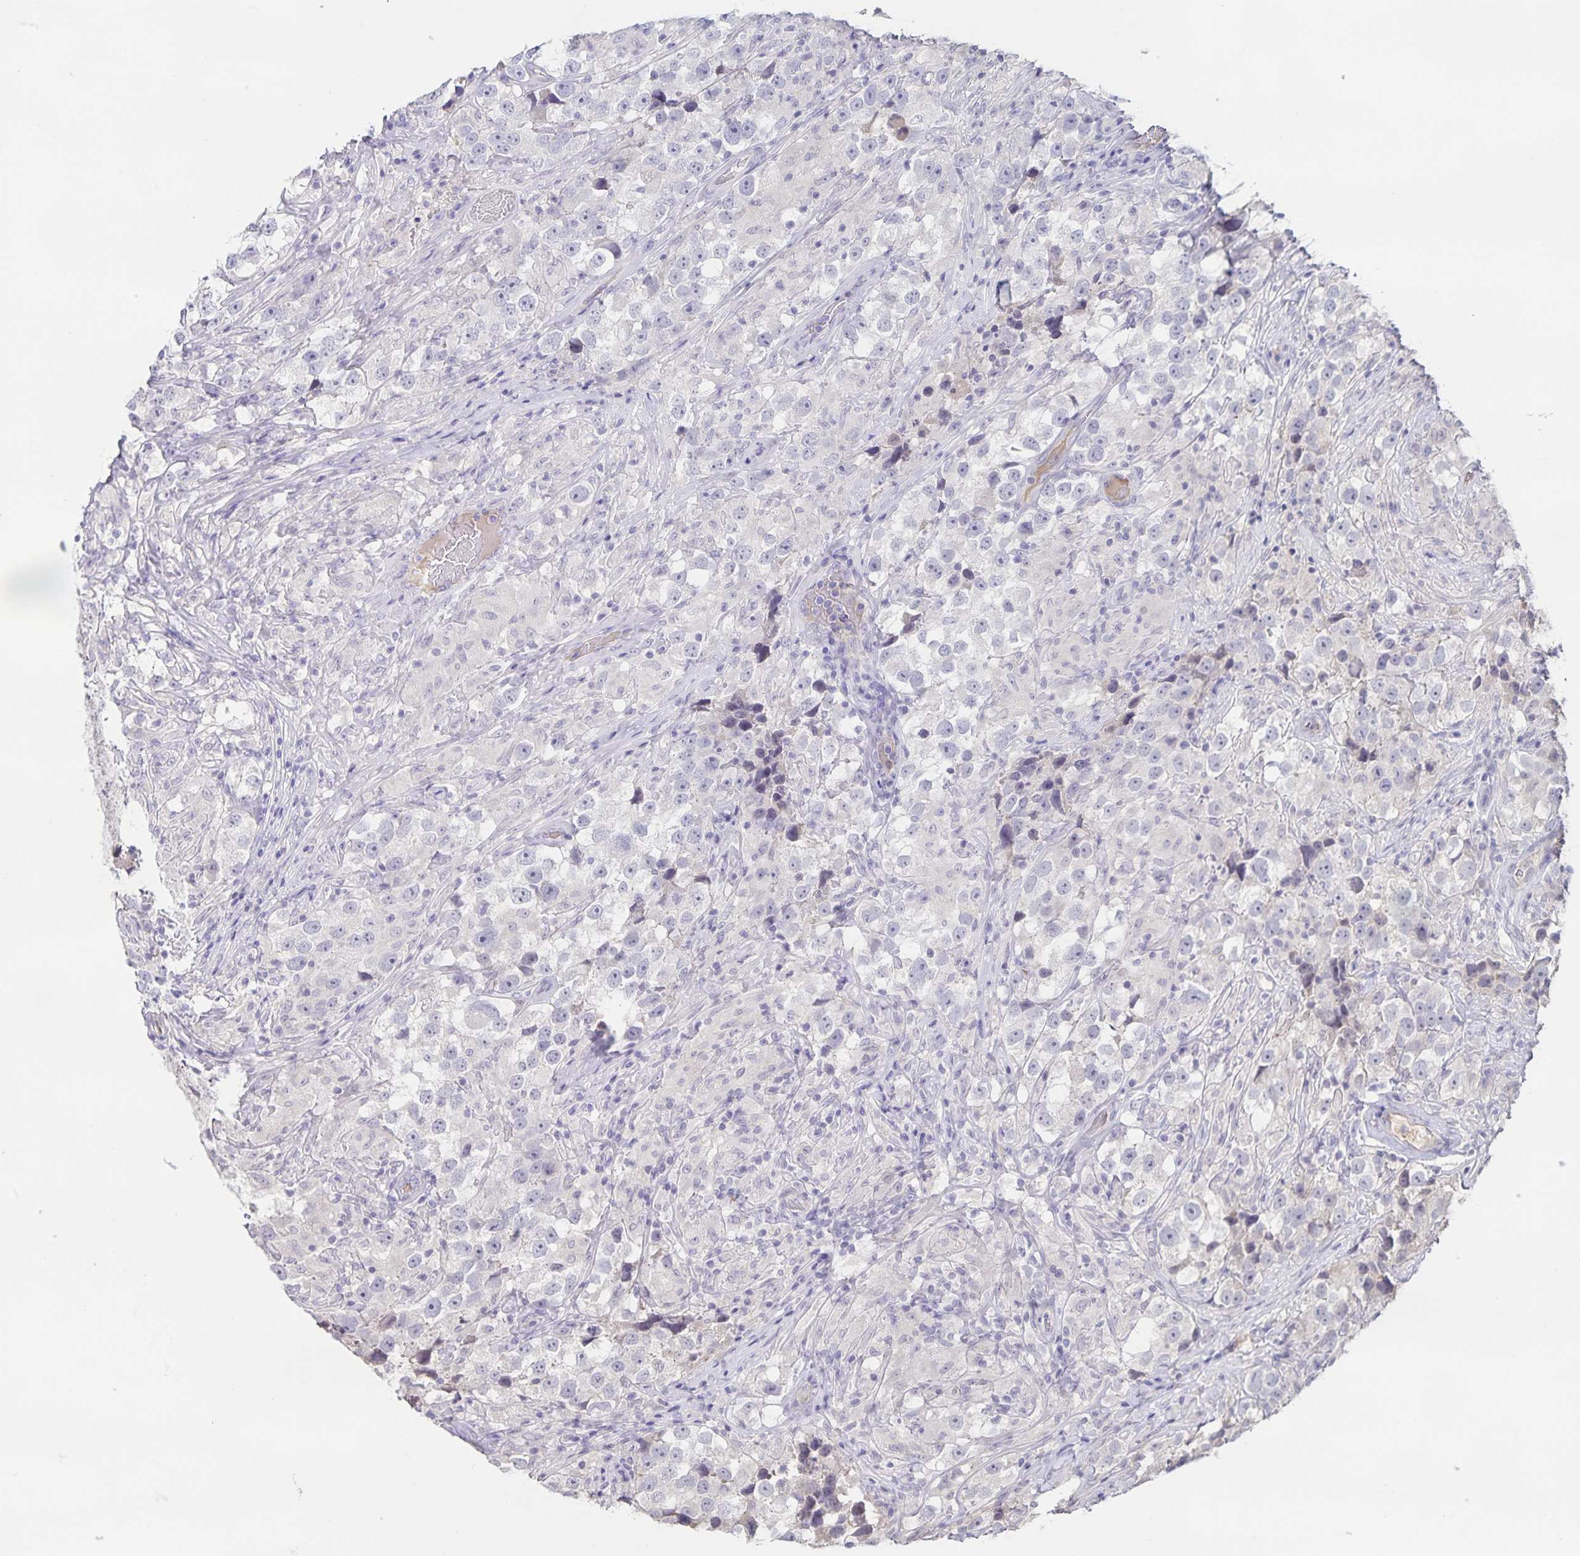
{"staining": {"intensity": "negative", "quantity": "none", "location": "none"}, "tissue": "testis cancer", "cell_type": "Tumor cells", "image_type": "cancer", "snomed": [{"axis": "morphology", "description": "Seminoma, NOS"}, {"axis": "topography", "description": "Testis"}], "caption": "A high-resolution photomicrograph shows immunohistochemistry (IHC) staining of testis cancer, which demonstrates no significant positivity in tumor cells.", "gene": "INSL5", "patient": {"sex": "male", "age": 46}}